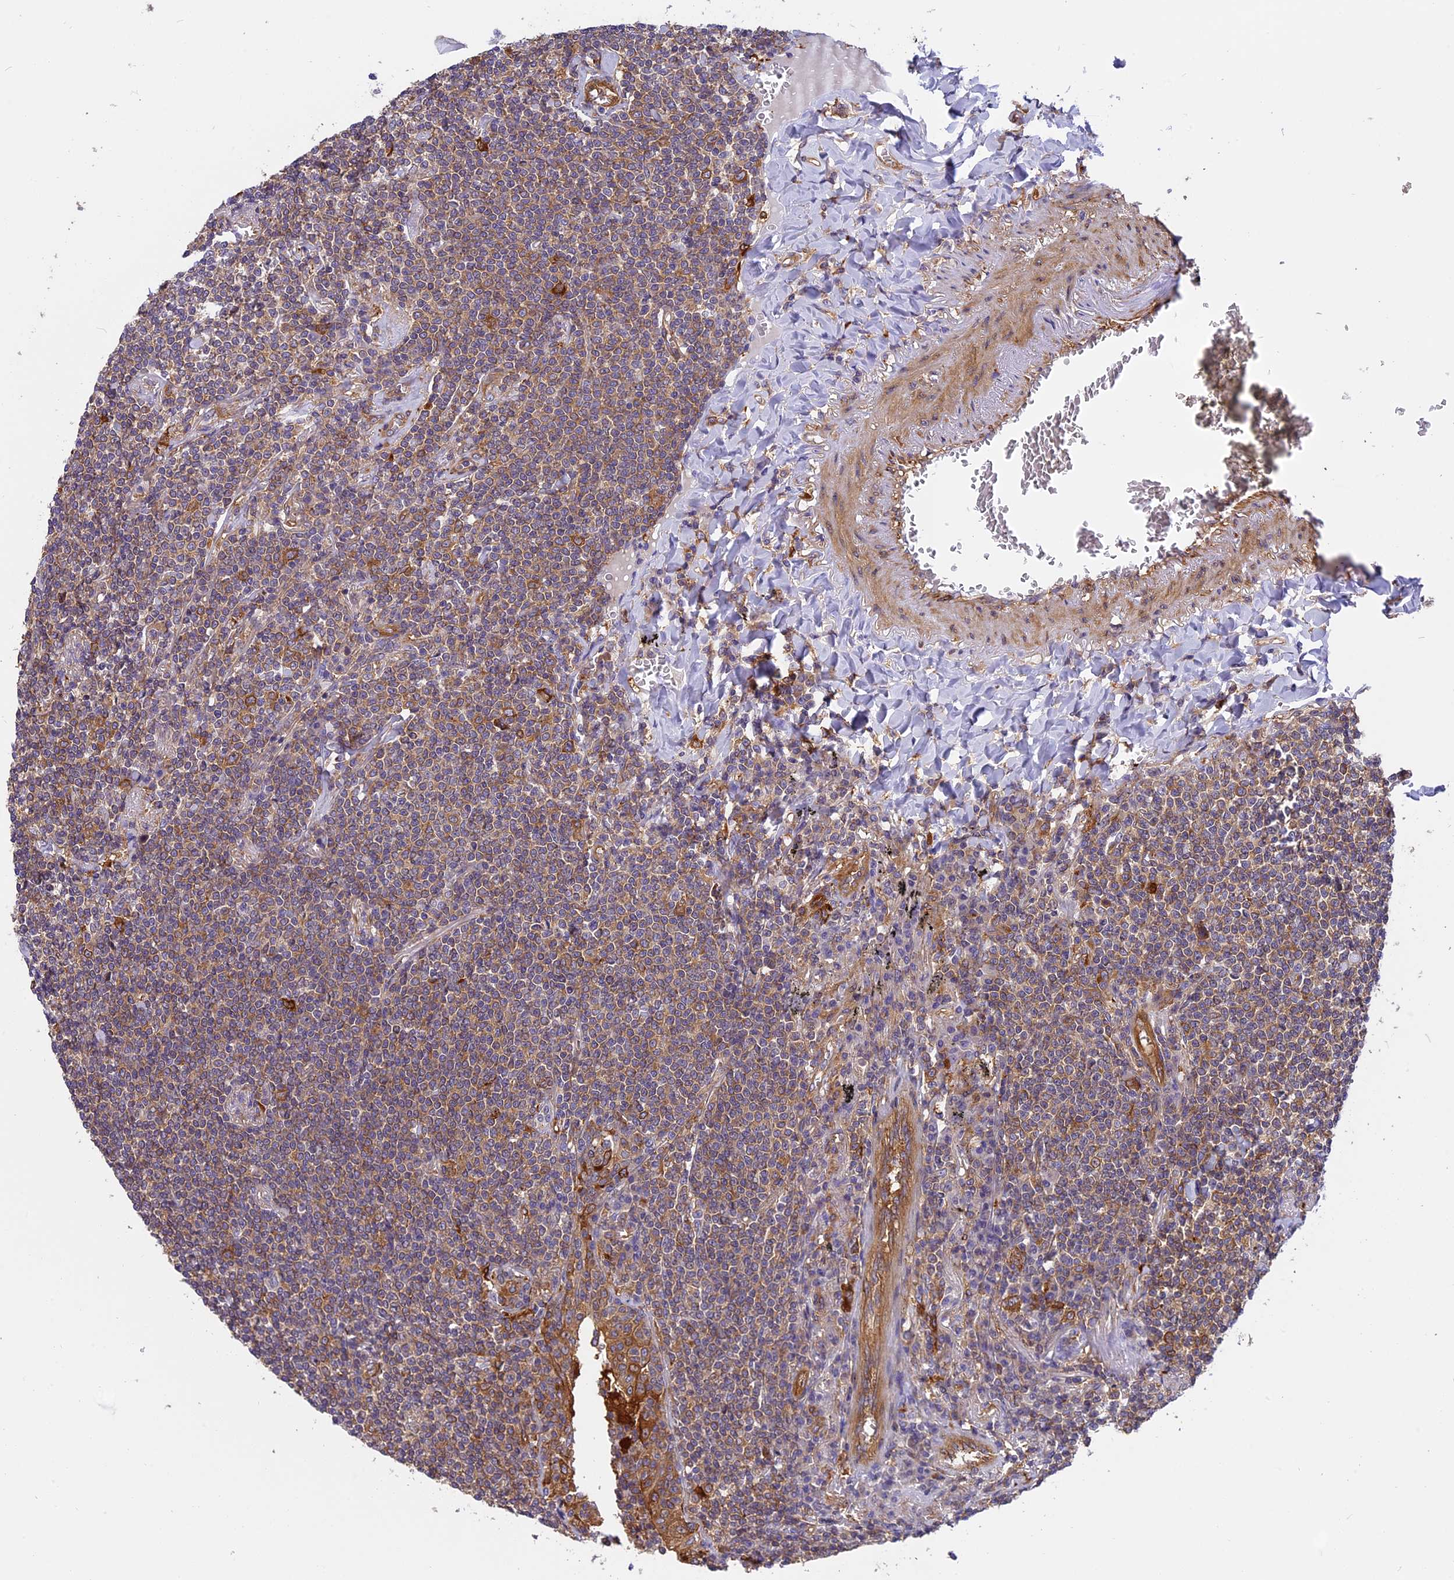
{"staining": {"intensity": "weak", "quantity": "25%-75%", "location": "cytoplasmic/membranous"}, "tissue": "lymphoma", "cell_type": "Tumor cells", "image_type": "cancer", "snomed": [{"axis": "morphology", "description": "Malignant lymphoma, non-Hodgkin's type, Low grade"}, {"axis": "topography", "description": "Lung"}], "caption": "This micrograph displays immunohistochemistry staining of malignant lymphoma, non-Hodgkin's type (low-grade), with low weak cytoplasmic/membranous expression in approximately 25%-75% of tumor cells.", "gene": "EHBP1L1", "patient": {"sex": "female", "age": 71}}